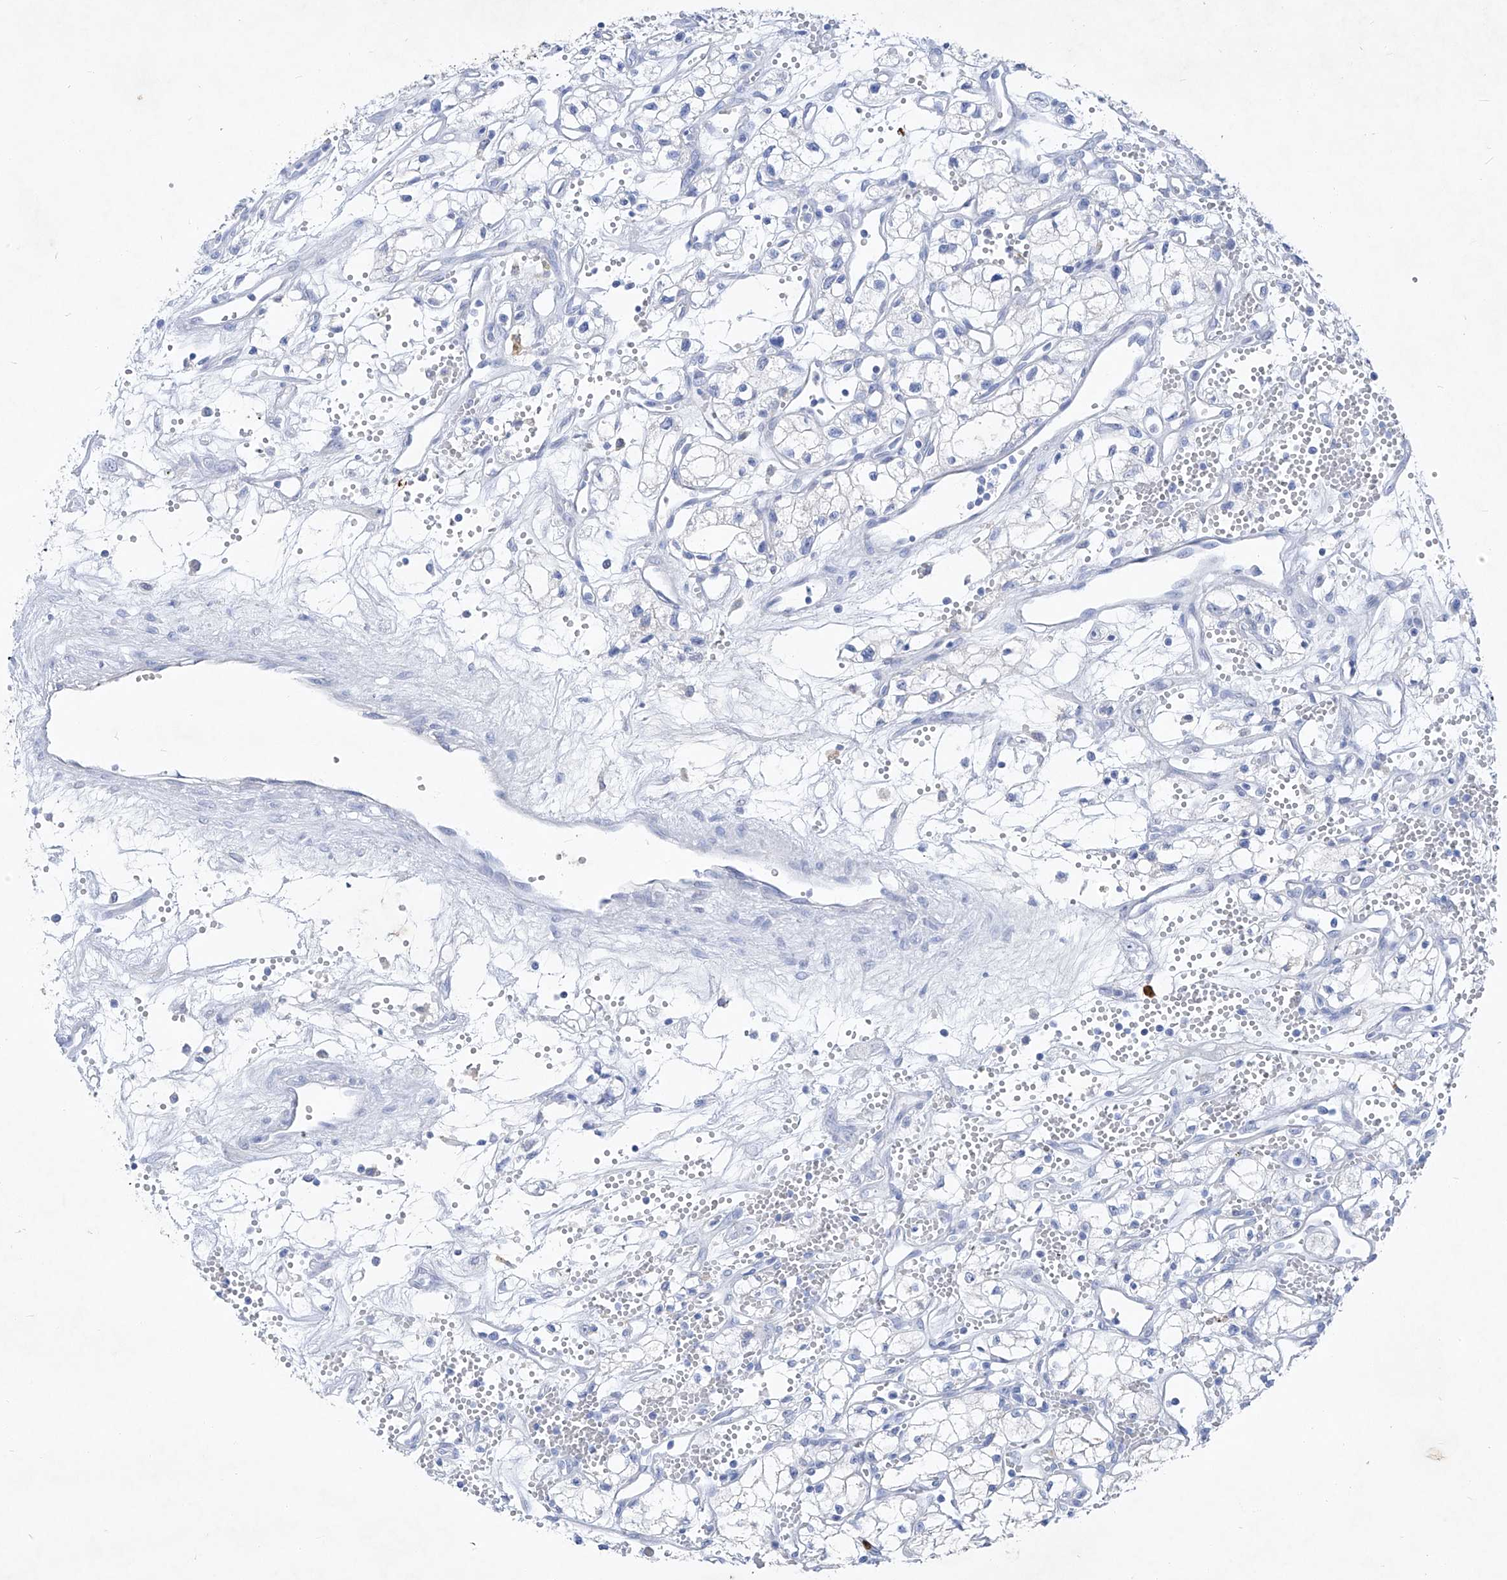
{"staining": {"intensity": "negative", "quantity": "none", "location": "none"}, "tissue": "renal cancer", "cell_type": "Tumor cells", "image_type": "cancer", "snomed": [{"axis": "morphology", "description": "Adenocarcinoma, NOS"}, {"axis": "topography", "description": "Kidney"}], "caption": "Tumor cells show no significant protein expression in renal cancer (adenocarcinoma).", "gene": "FRS3", "patient": {"sex": "male", "age": 59}}